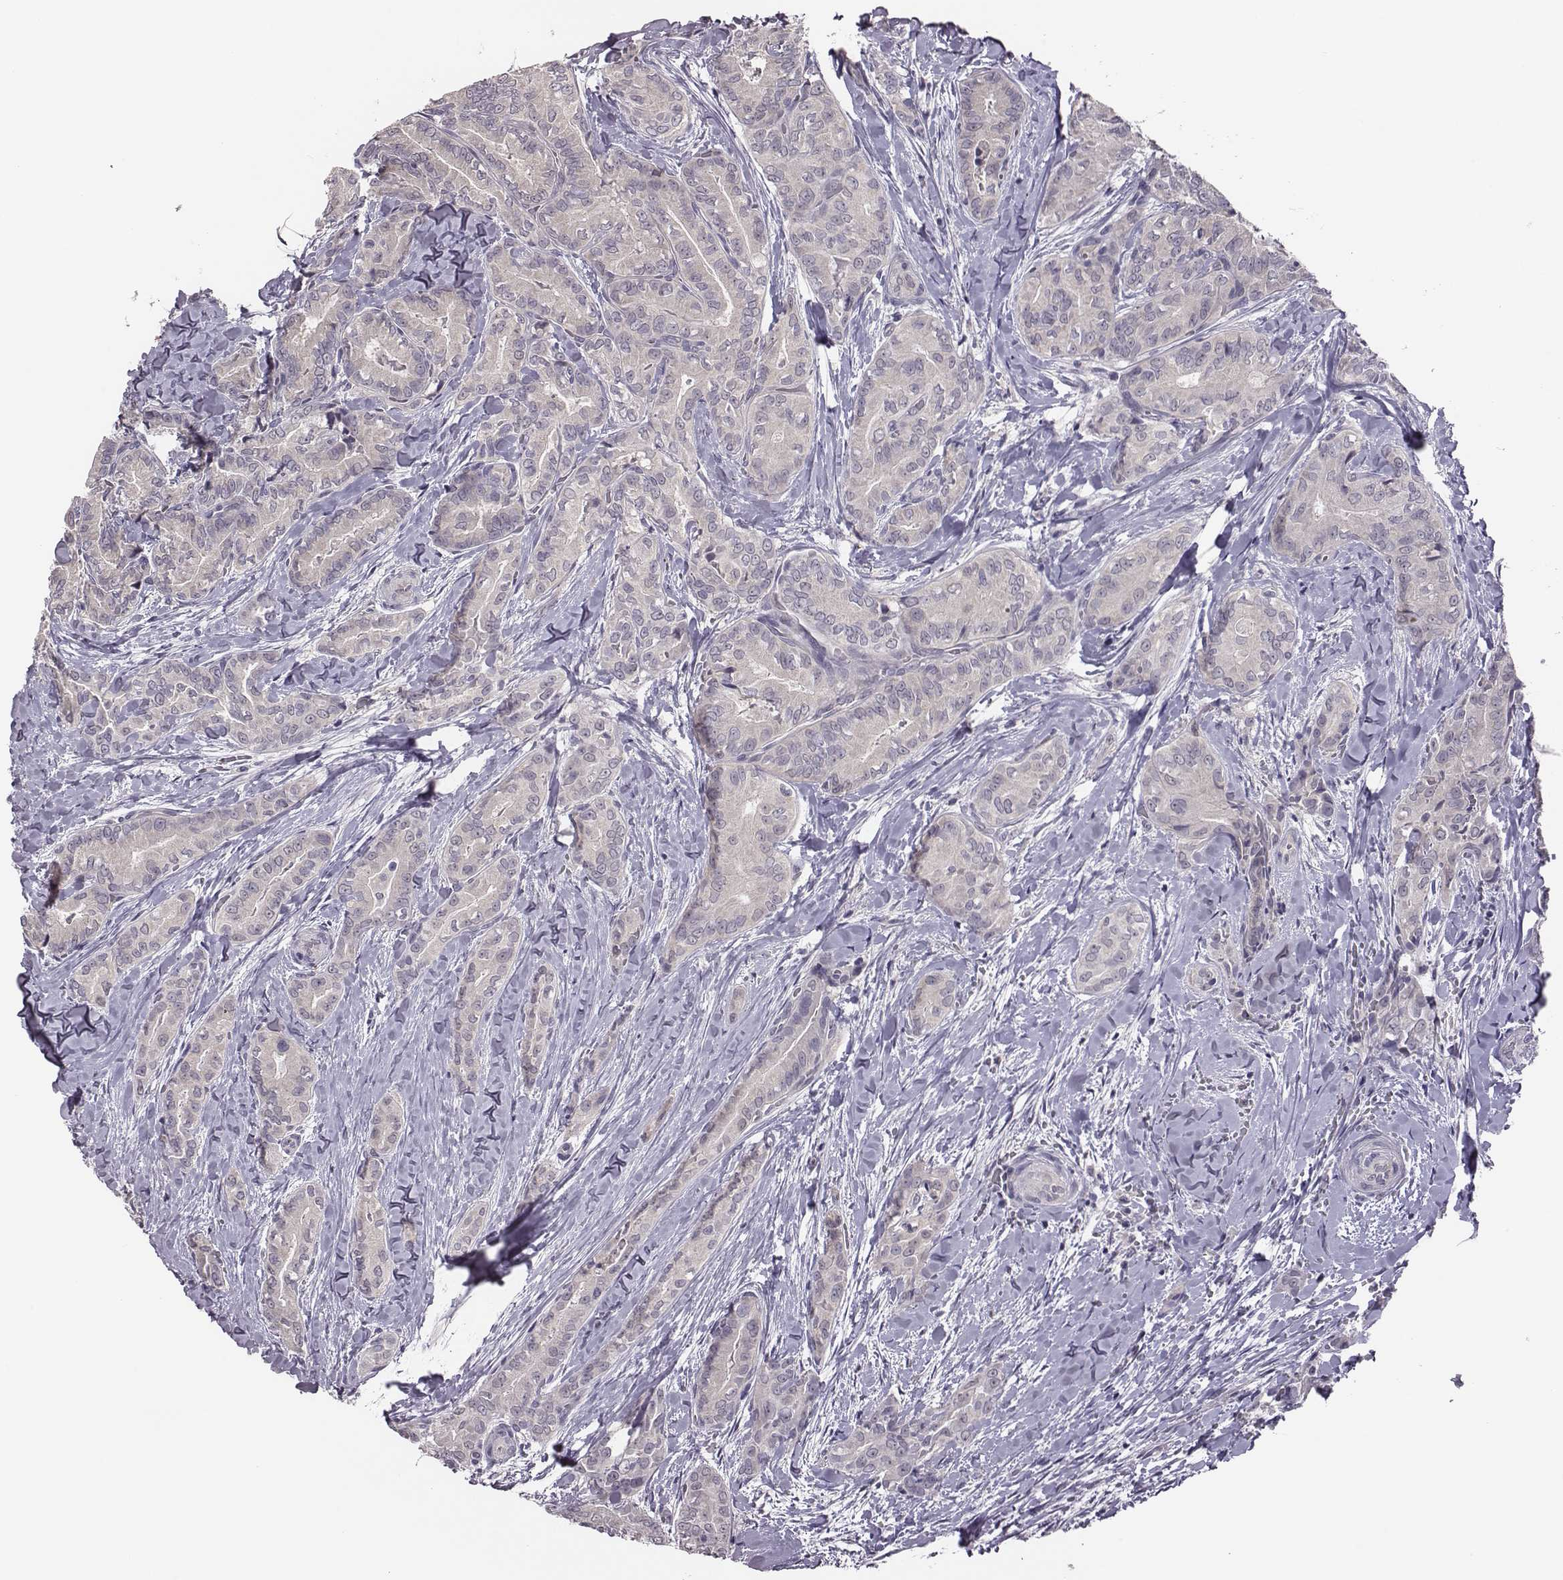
{"staining": {"intensity": "negative", "quantity": "none", "location": "none"}, "tissue": "thyroid cancer", "cell_type": "Tumor cells", "image_type": "cancer", "snomed": [{"axis": "morphology", "description": "Papillary adenocarcinoma, NOS"}, {"axis": "topography", "description": "Thyroid gland"}], "caption": "IHC of thyroid cancer displays no staining in tumor cells.", "gene": "KMO", "patient": {"sex": "male", "age": 61}}